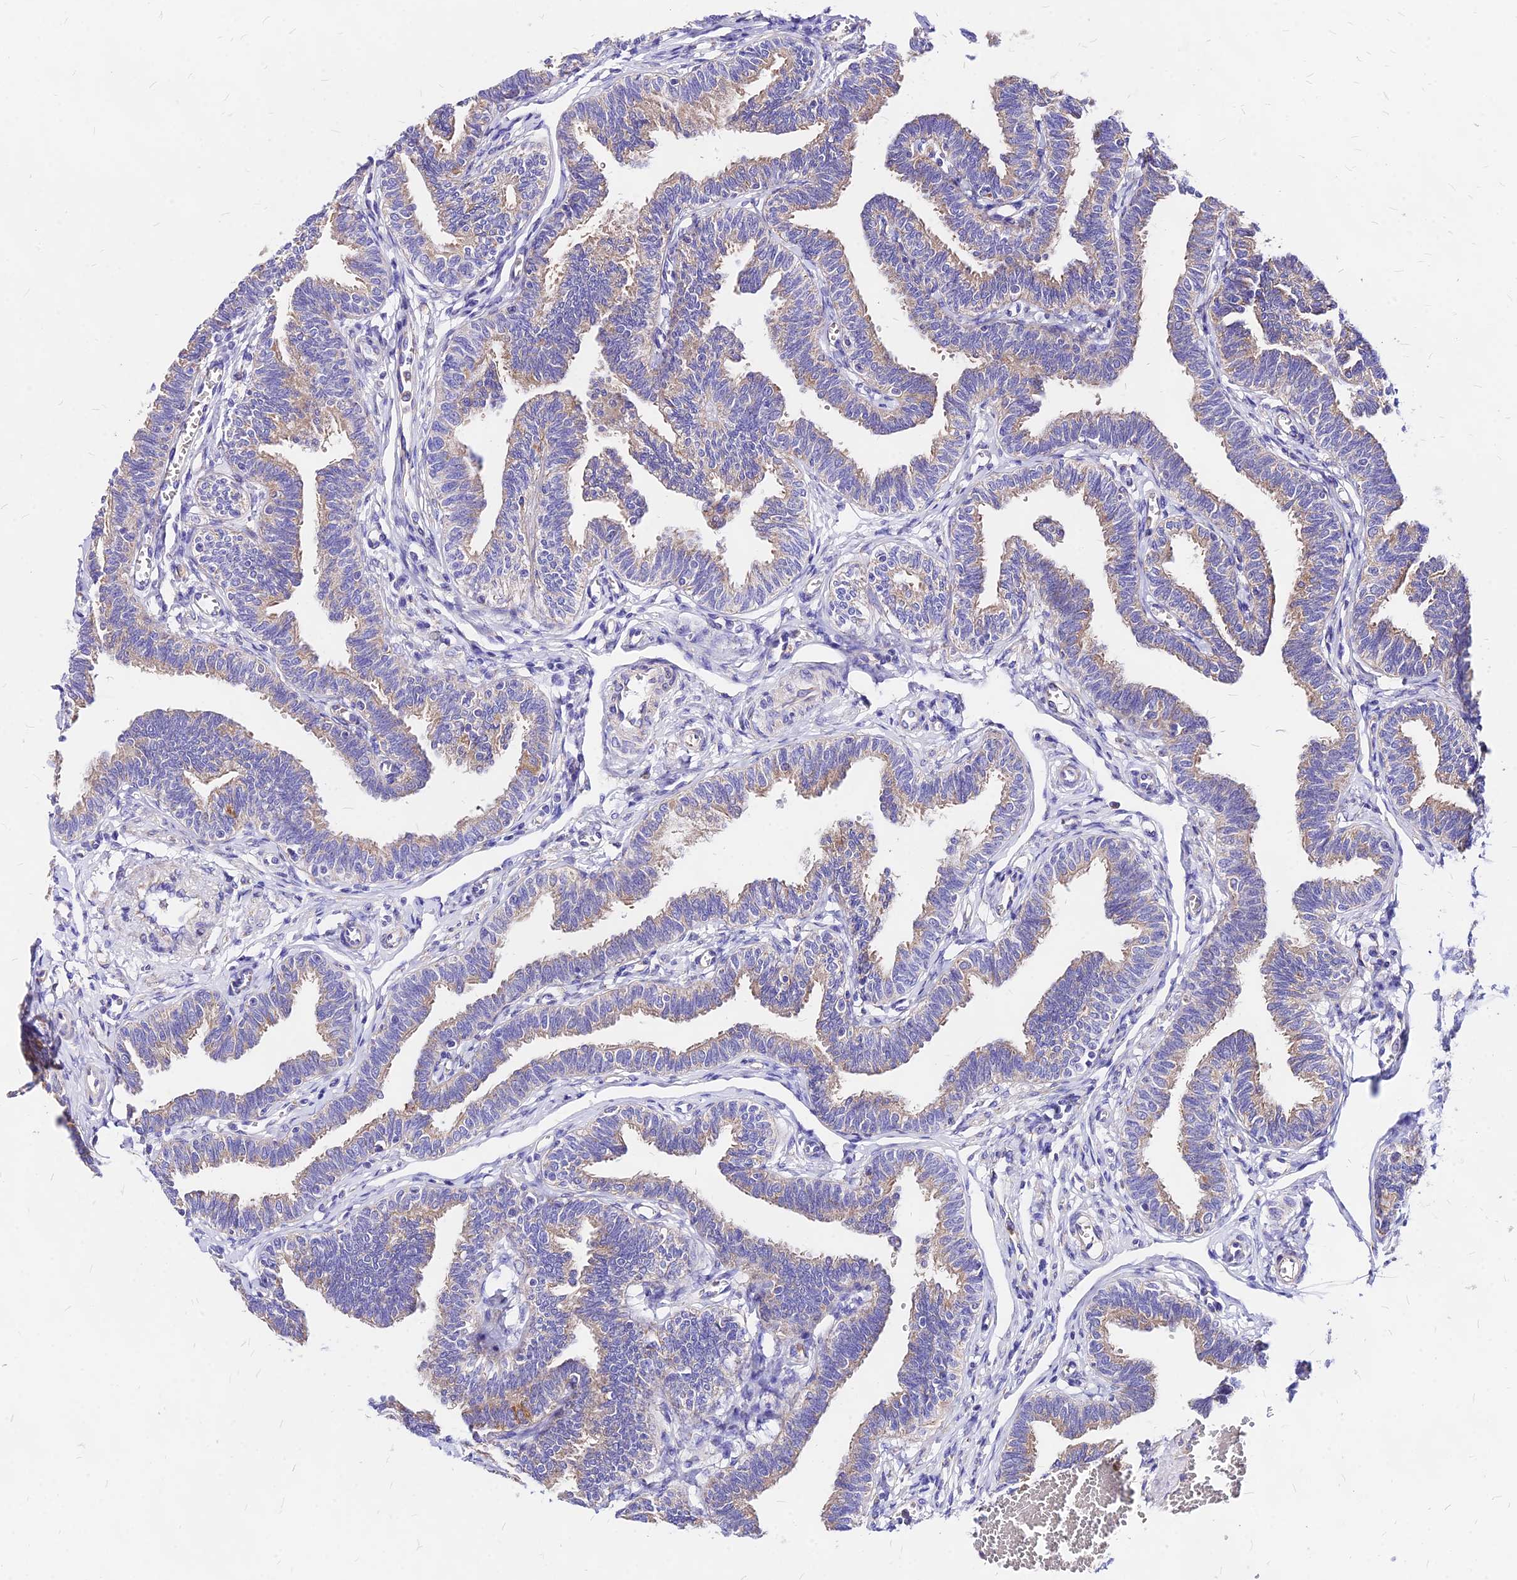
{"staining": {"intensity": "moderate", "quantity": ">75%", "location": "cytoplasmic/membranous"}, "tissue": "fallopian tube", "cell_type": "Glandular cells", "image_type": "normal", "snomed": [{"axis": "morphology", "description": "Normal tissue, NOS"}, {"axis": "topography", "description": "Fallopian tube"}, {"axis": "topography", "description": "Ovary"}], "caption": "Unremarkable fallopian tube exhibits moderate cytoplasmic/membranous expression in about >75% of glandular cells, visualized by immunohistochemistry.", "gene": "MRPL3", "patient": {"sex": "female", "age": 23}}